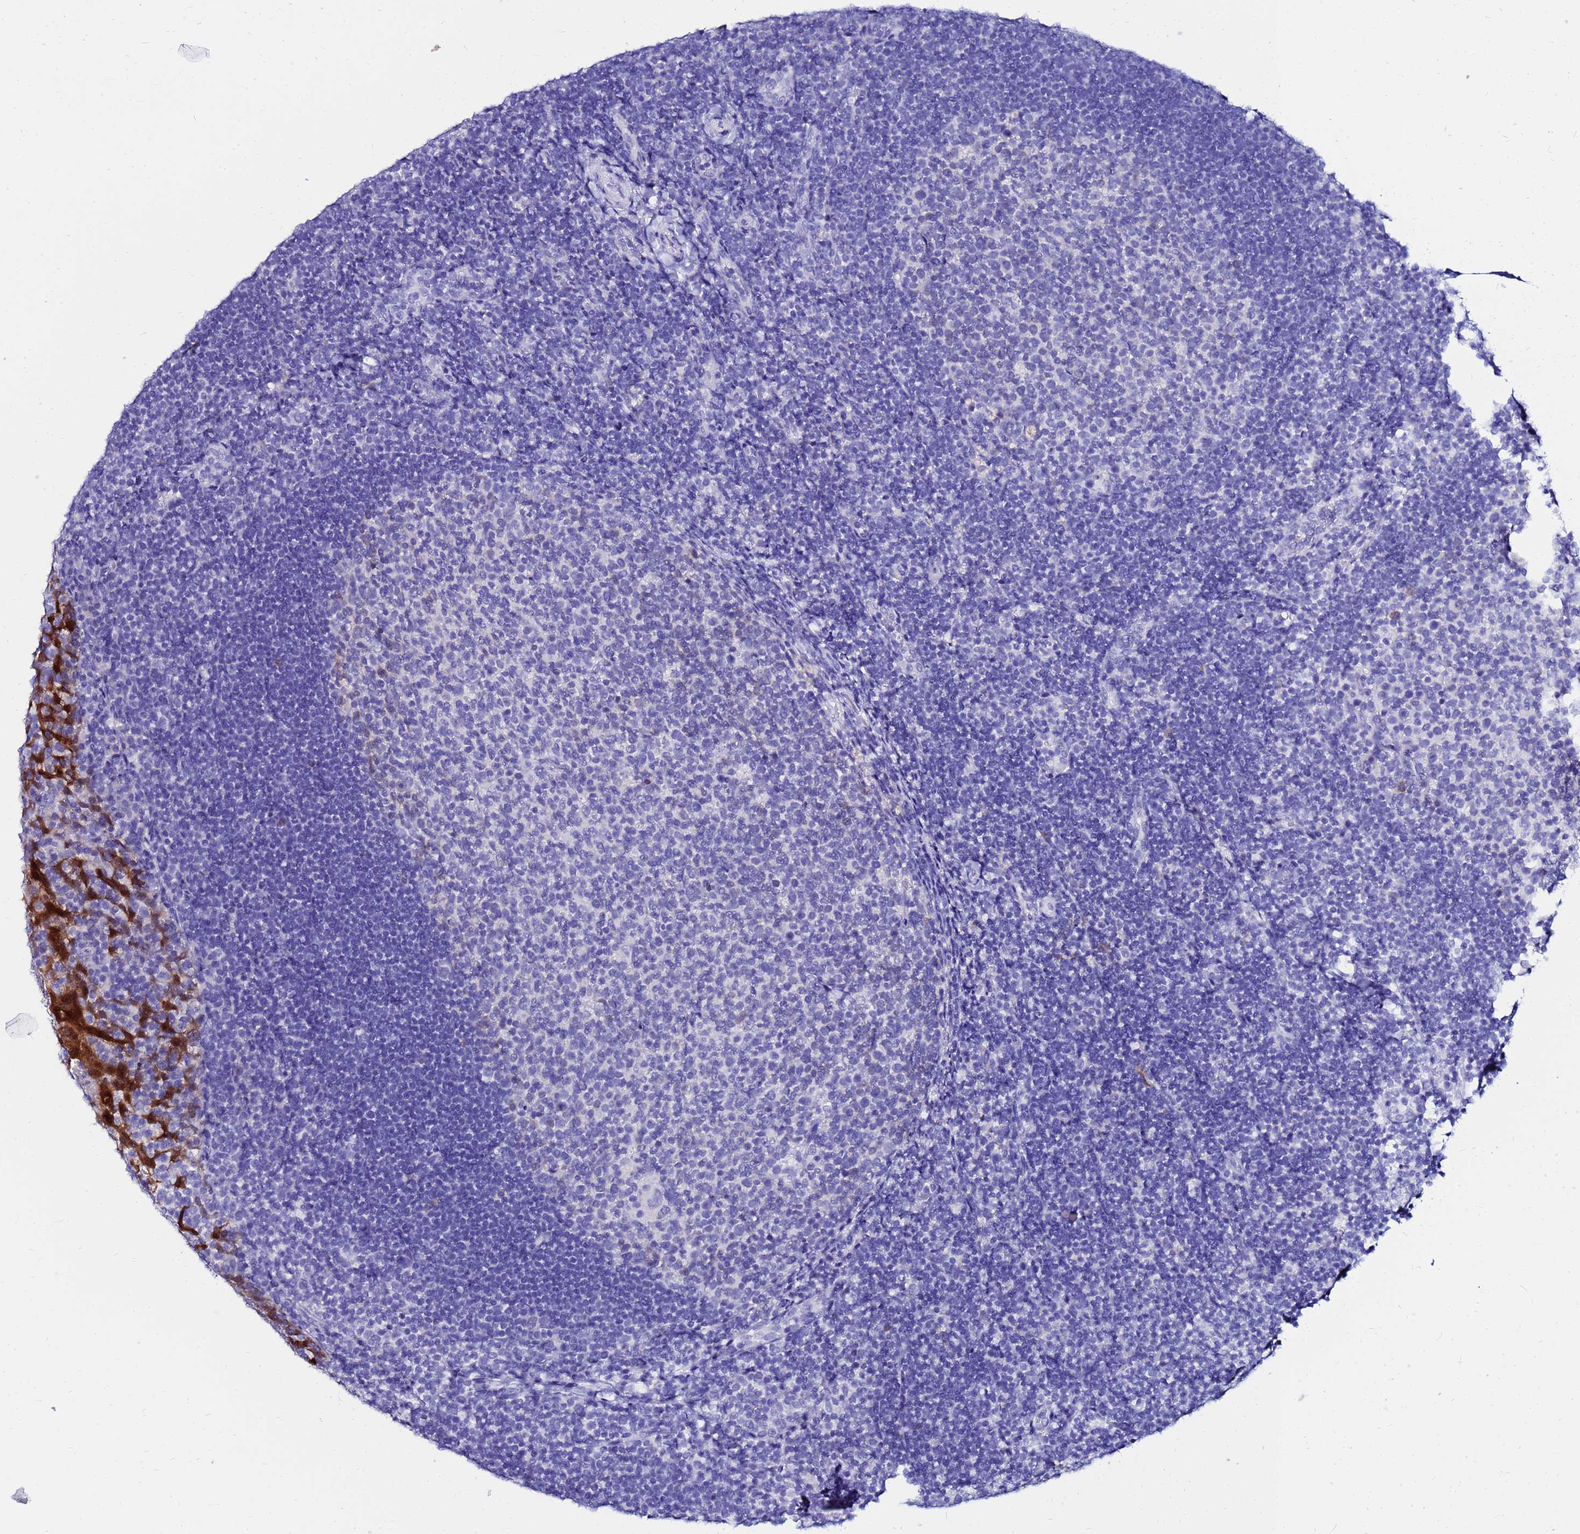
{"staining": {"intensity": "negative", "quantity": "none", "location": "none"}, "tissue": "tonsil", "cell_type": "Germinal center cells", "image_type": "normal", "snomed": [{"axis": "morphology", "description": "Normal tissue, NOS"}, {"axis": "topography", "description": "Tonsil"}], "caption": "This image is of unremarkable tonsil stained with immunohistochemistry (IHC) to label a protein in brown with the nuclei are counter-stained blue. There is no staining in germinal center cells.", "gene": "PPP1R14C", "patient": {"sex": "female", "age": 10}}